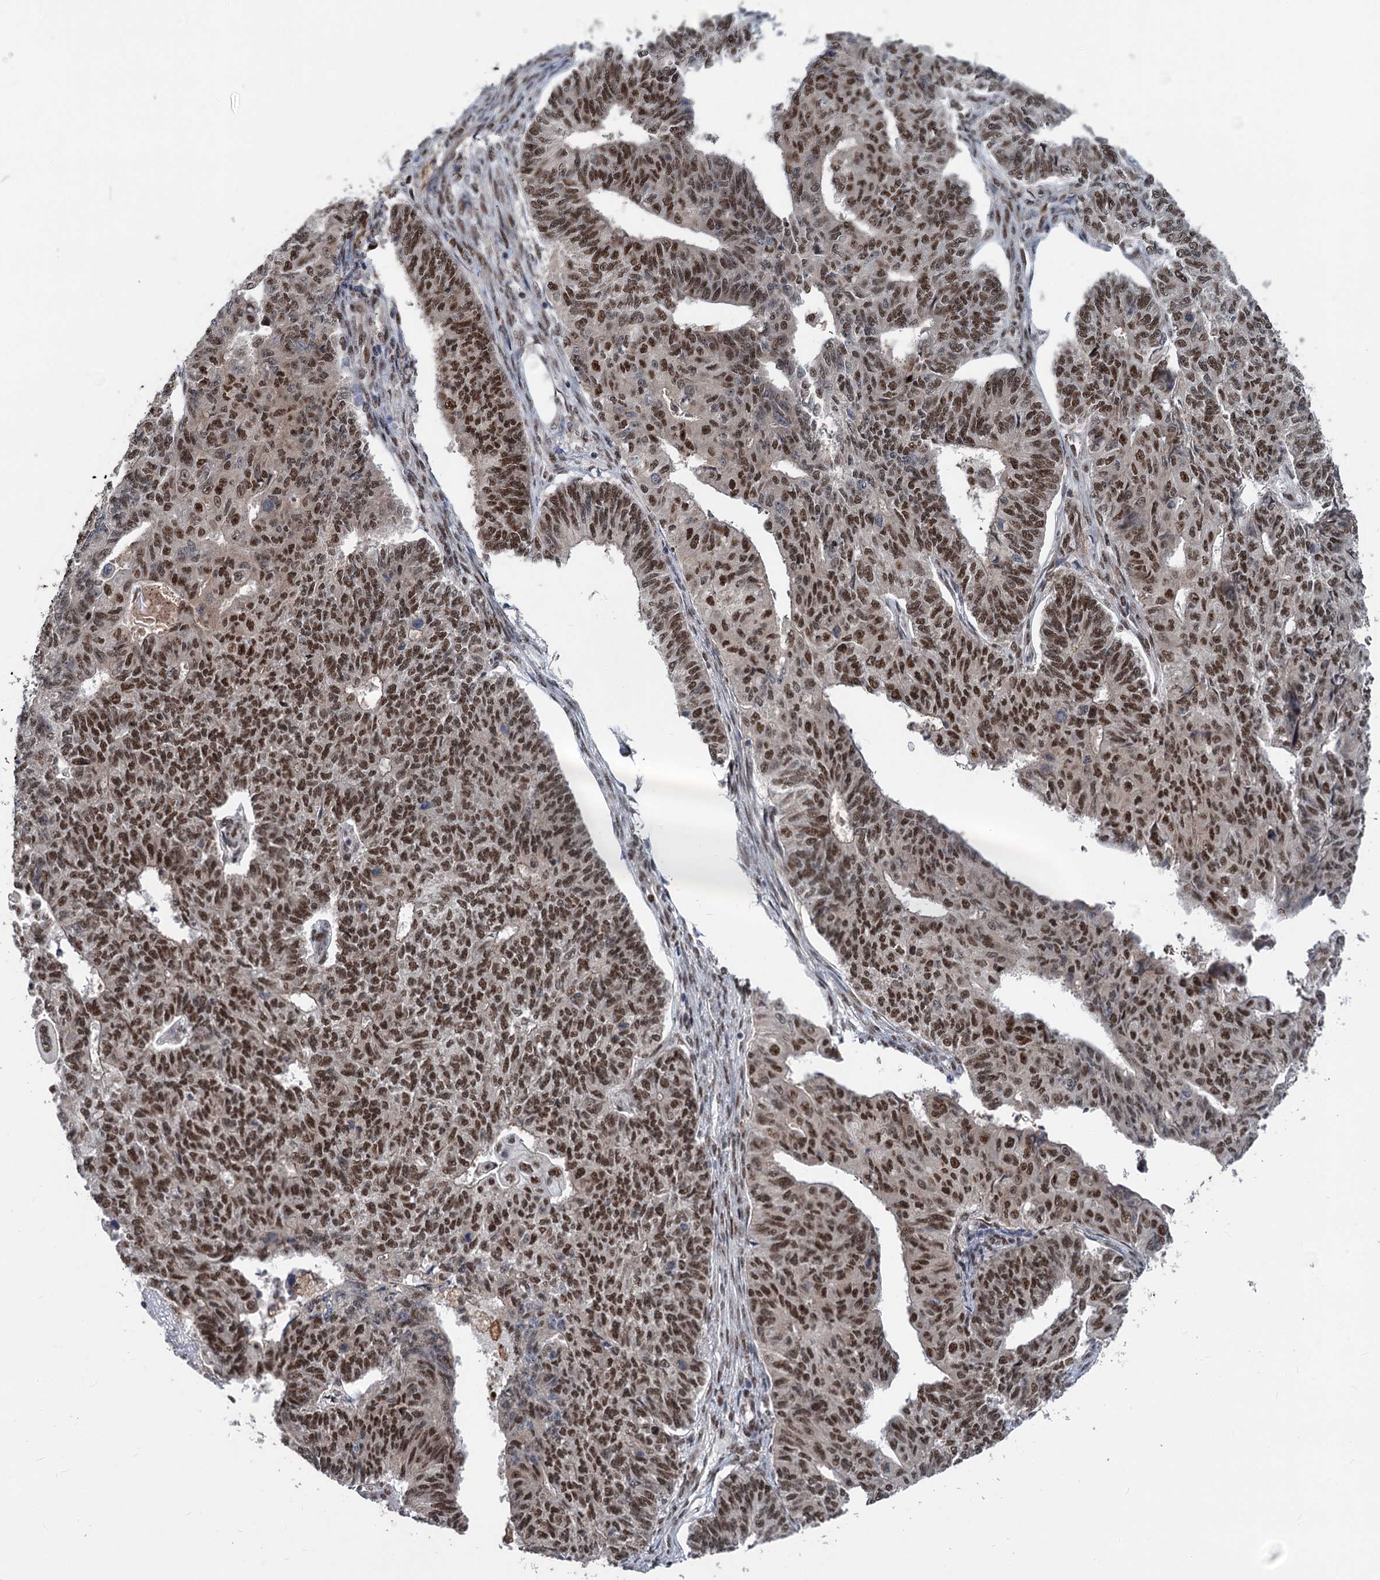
{"staining": {"intensity": "moderate", "quantity": ">75%", "location": "nuclear"}, "tissue": "endometrial cancer", "cell_type": "Tumor cells", "image_type": "cancer", "snomed": [{"axis": "morphology", "description": "Adenocarcinoma, NOS"}, {"axis": "topography", "description": "Endometrium"}], "caption": "Human endometrial adenocarcinoma stained for a protein (brown) shows moderate nuclear positive expression in about >75% of tumor cells.", "gene": "PHF8", "patient": {"sex": "female", "age": 32}}